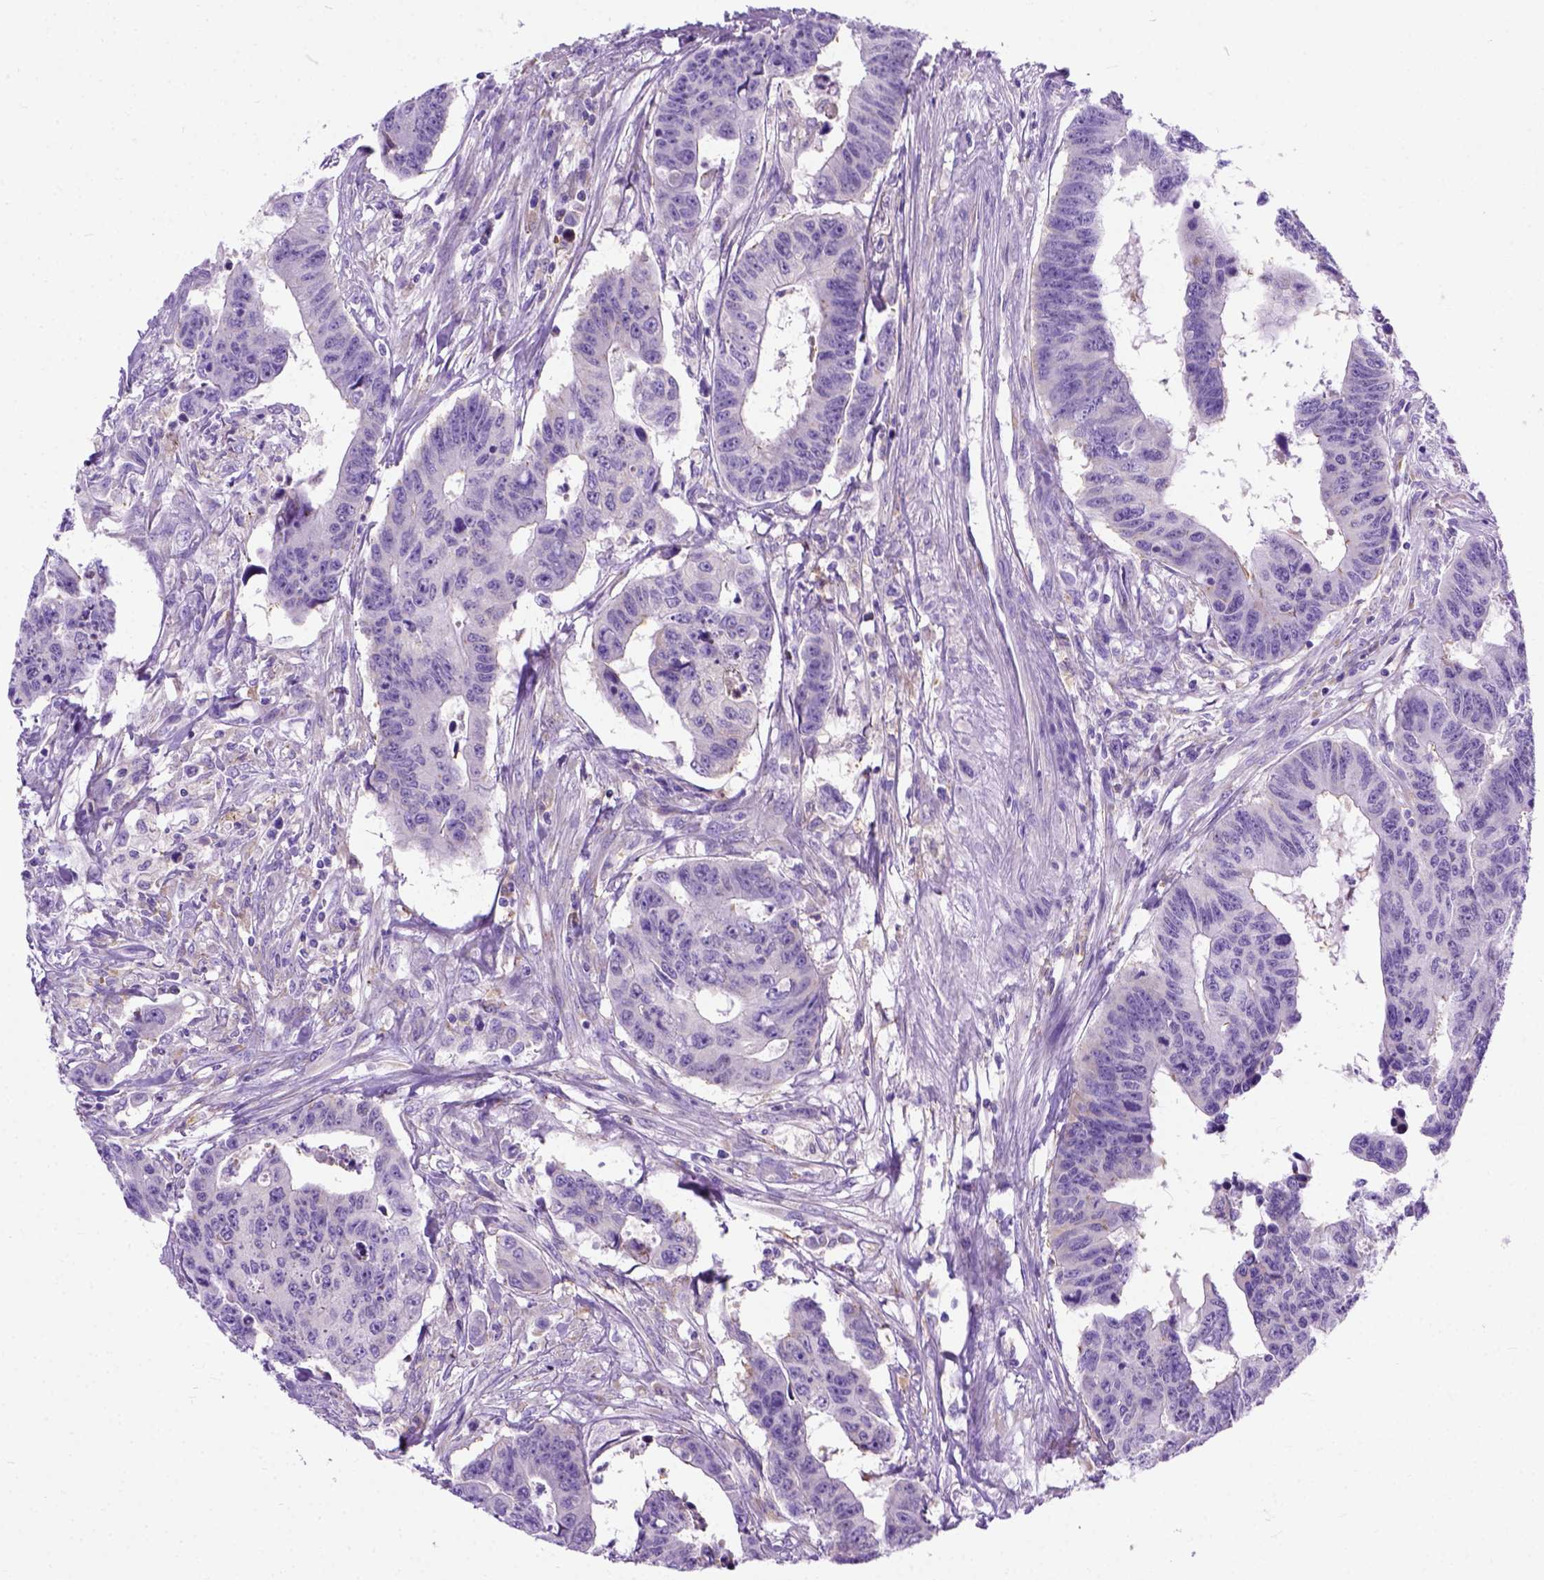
{"staining": {"intensity": "negative", "quantity": "none", "location": "none"}, "tissue": "colorectal cancer", "cell_type": "Tumor cells", "image_type": "cancer", "snomed": [{"axis": "morphology", "description": "Adenocarcinoma, NOS"}, {"axis": "topography", "description": "Rectum"}], "caption": "DAB immunohistochemical staining of colorectal cancer exhibits no significant staining in tumor cells.", "gene": "PLK4", "patient": {"sex": "female", "age": 85}}